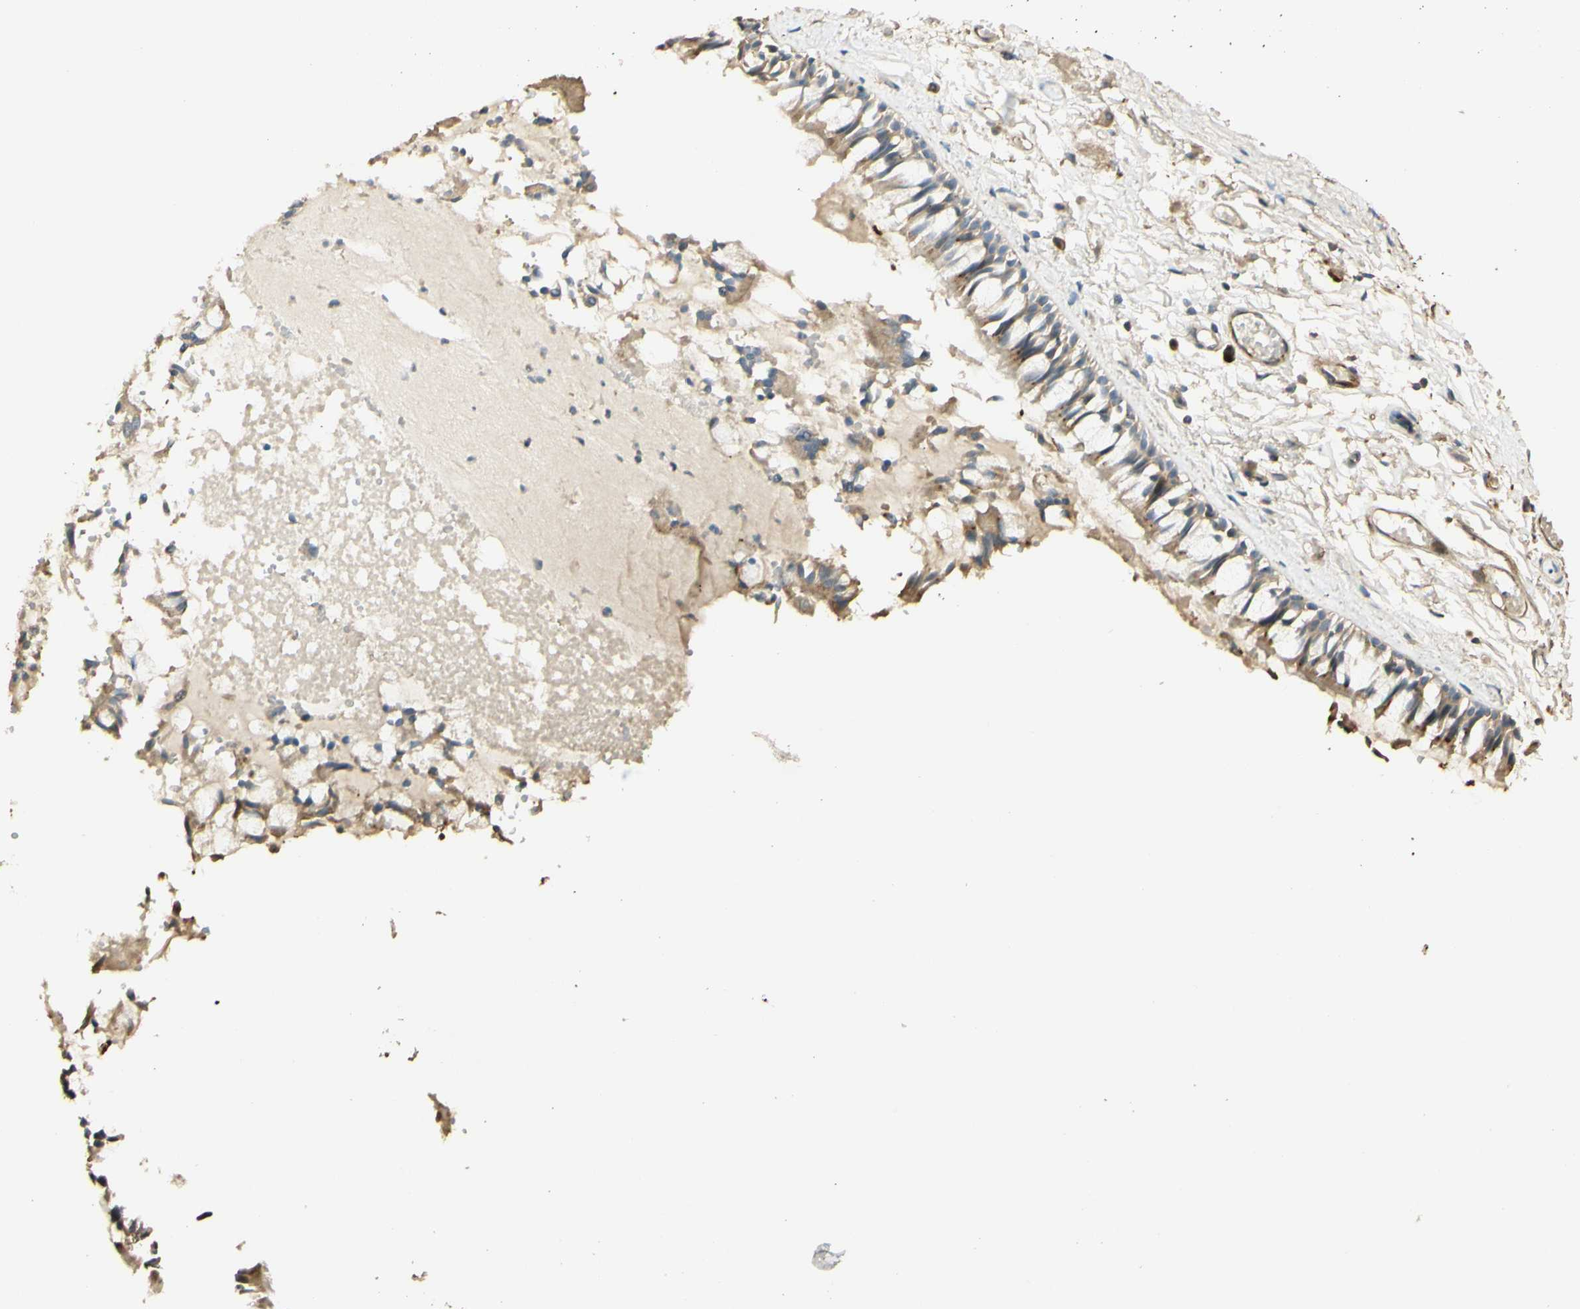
{"staining": {"intensity": "weak", "quantity": ">75%", "location": "cytoplasmic/membranous"}, "tissue": "bronchus", "cell_type": "Respiratory epithelial cells", "image_type": "normal", "snomed": [{"axis": "morphology", "description": "Normal tissue, NOS"}, {"axis": "morphology", "description": "Inflammation, NOS"}, {"axis": "topography", "description": "Cartilage tissue"}, {"axis": "topography", "description": "Lung"}], "caption": "Unremarkable bronchus shows weak cytoplasmic/membranous expression in approximately >75% of respiratory epithelial cells, visualized by immunohistochemistry. (brown staining indicates protein expression, while blue staining denotes nuclei).", "gene": "AGER", "patient": {"sex": "male", "age": 71}}